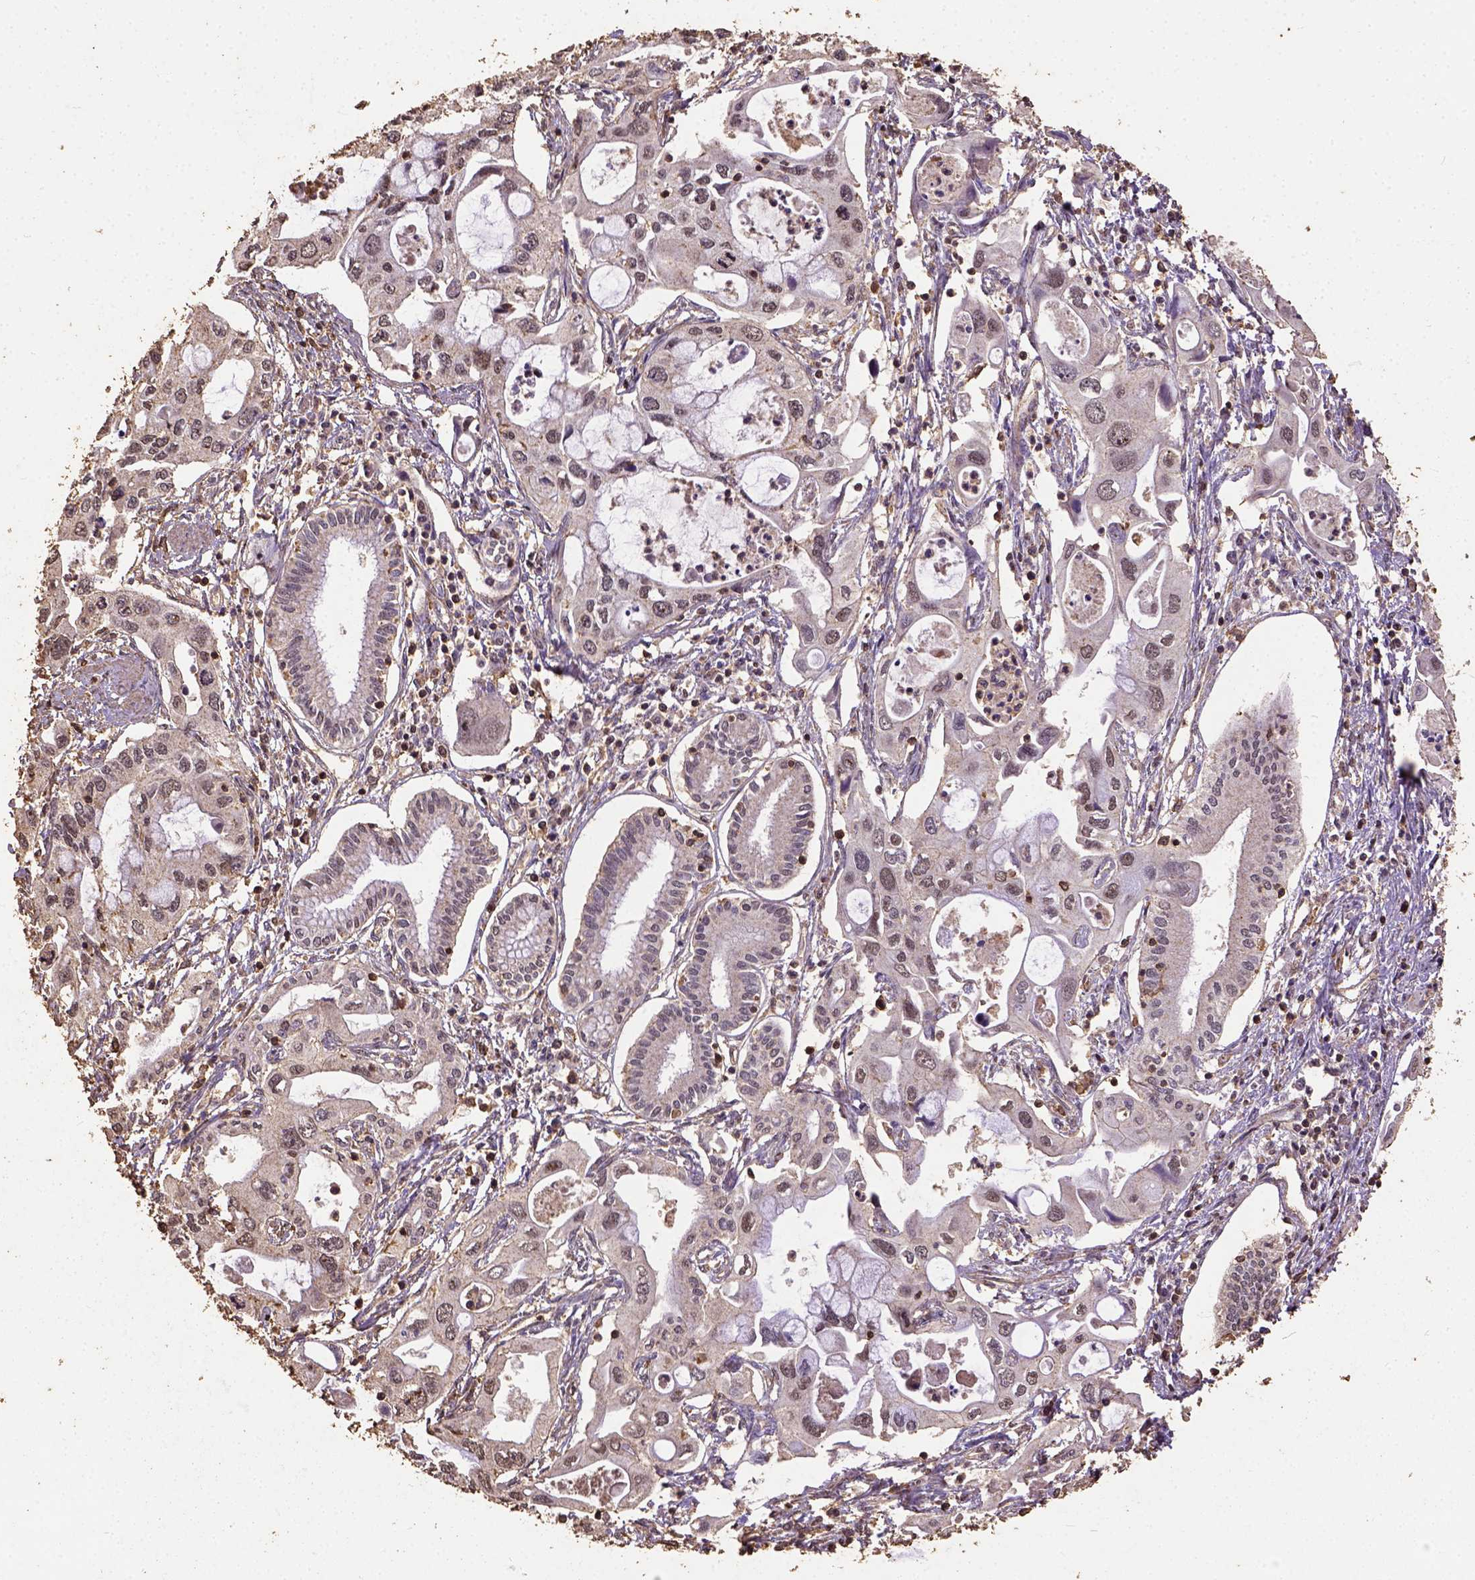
{"staining": {"intensity": "weak", "quantity": "<25%", "location": "nuclear"}, "tissue": "pancreatic cancer", "cell_type": "Tumor cells", "image_type": "cancer", "snomed": [{"axis": "morphology", "description": "Adenocarcinoma, NOS"}, {"axis": "topography", "description": "Pancreas"}], "caption": "This is an immunohistochemistry image of human pancreatic cancer. There is no expression in tumor cells.", "gene": "NACC1", "patient": {"sex": "male", "age": 60}}